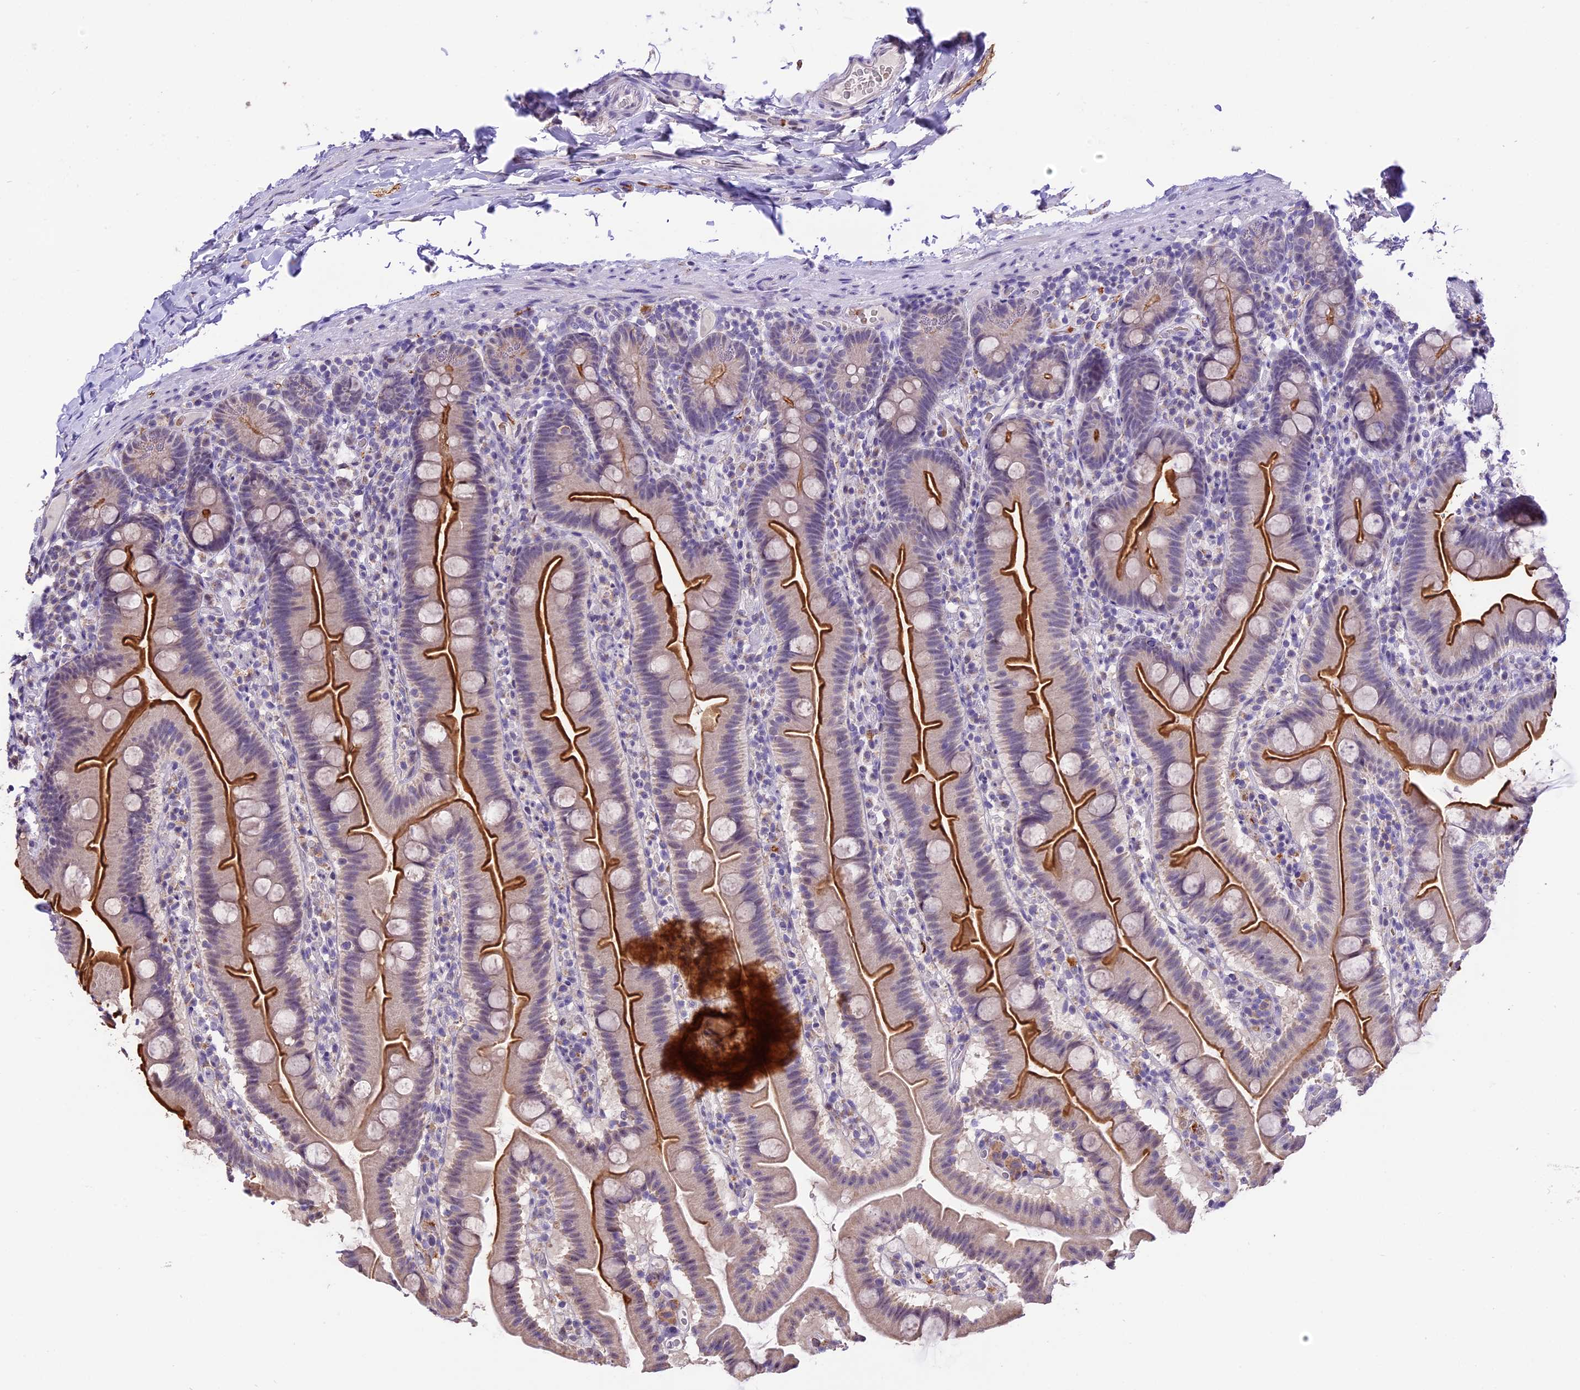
{"staining": {"intensity": "strong", "quantity": ">75%", "location": "cytoplasmic/membranous"}, "tissue": "small intestine", "cell_type": "Glandular cells", "image_type": "normal", "snomed": [{"axis": "morphology", "description": "Normal tissue, NOS"}, {"axis": "topography", "description": "Small intestine"}], "caption": "This histopathology image demonstrates immunohistochemistry (IHC) staining of normal human small intestine, with high strong cytoplasmic/membranous expression in approximately >75% of glandular cells.", "gene": "AHSP", "patient": {"sex": "female", "age": 68}}